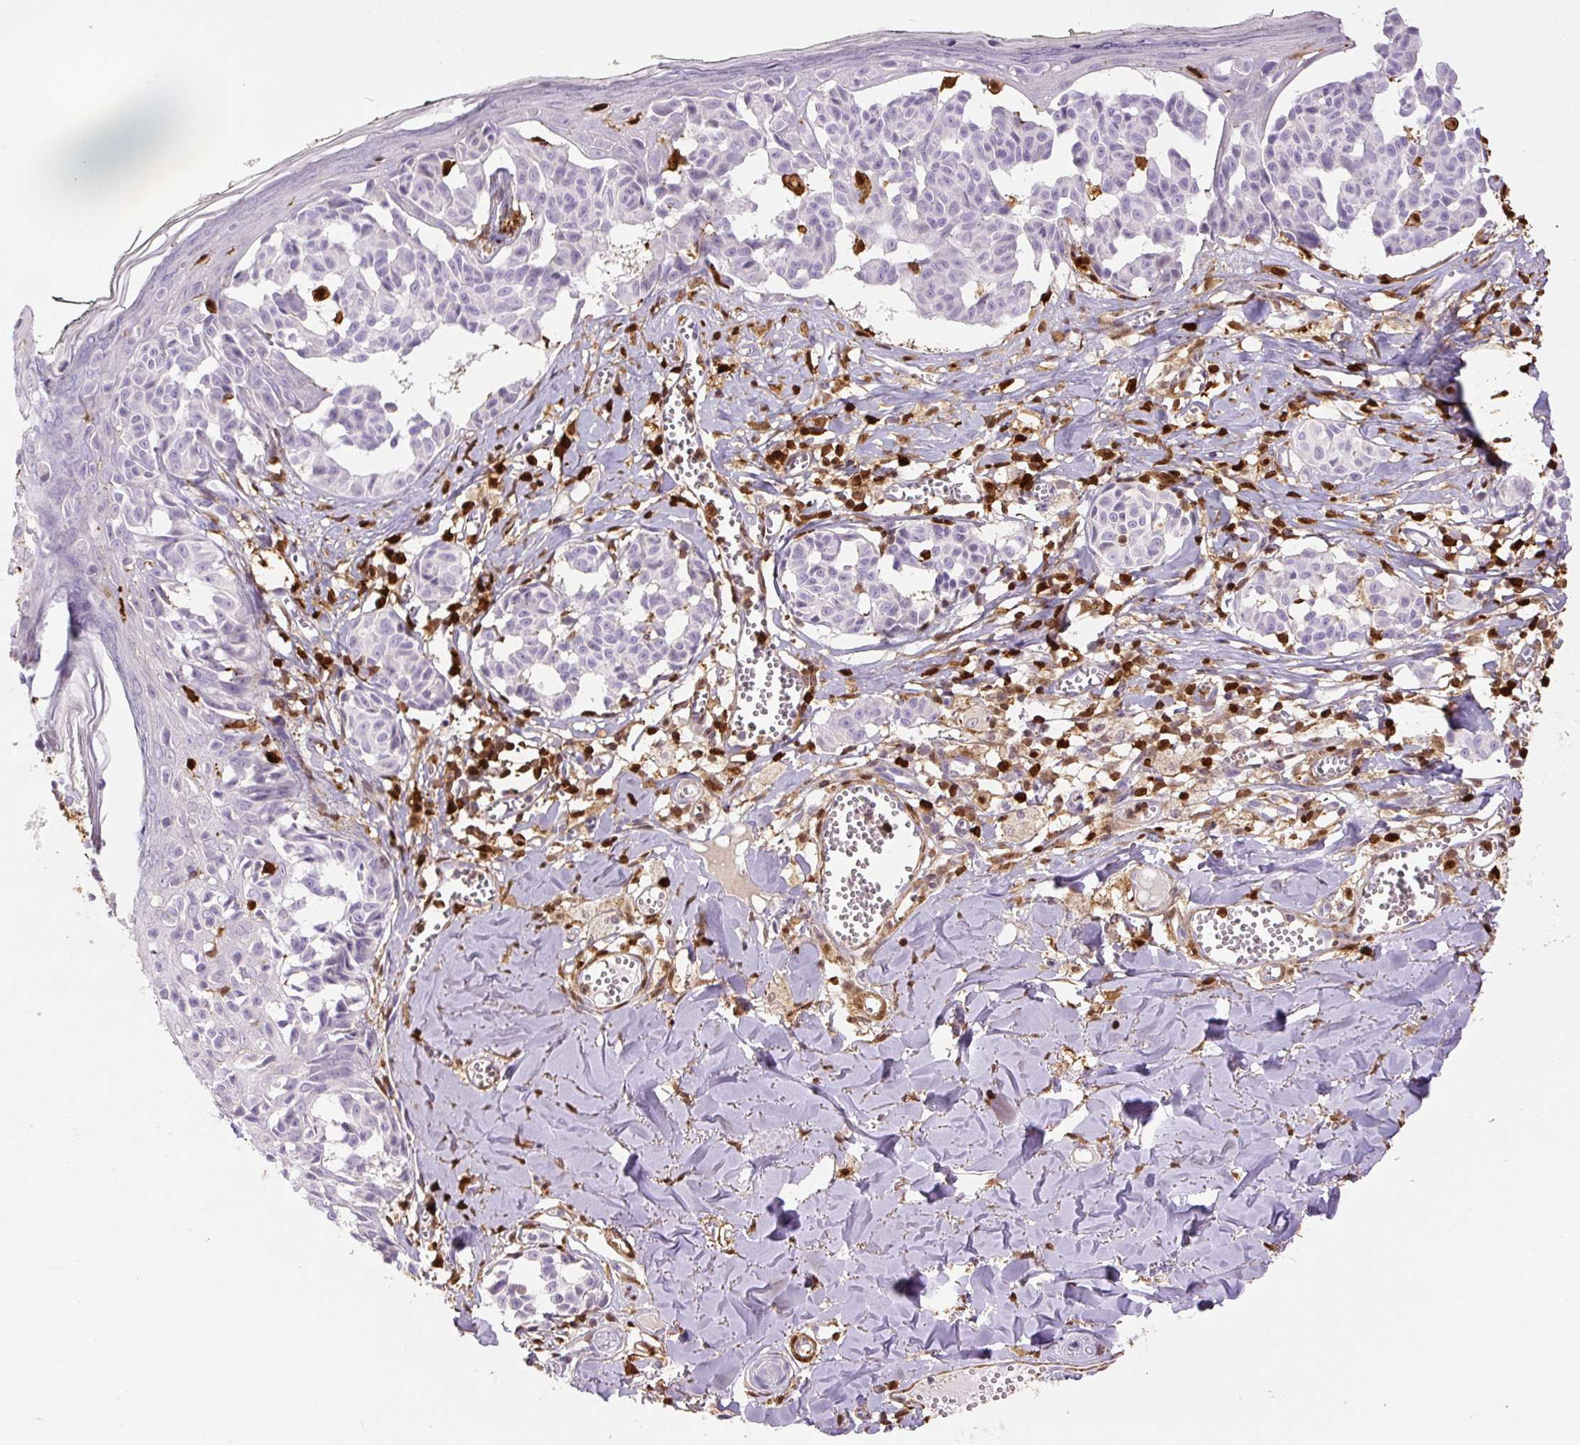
{"staining": {"intensity": "negative", "quantity": "none", "location": "none"}, "tissue": "melanoma", "cell_type": "Tumor cells", "image_type": "cancer", "snomed": [{"axis": "morphology", "description": "Malignant melanoma, NOS"}, {"axis": "topography", "description": "Skin"}], "caption": "This is a photomicrograph of immunohistochemistry staining of melanoma, which shows no staining in tumor cells. (Immunohistochemistry (ihc), brightfield microscopy, high magnification).", "gene": "S100A4", "patient": {"sex": "female", "age": 43}}